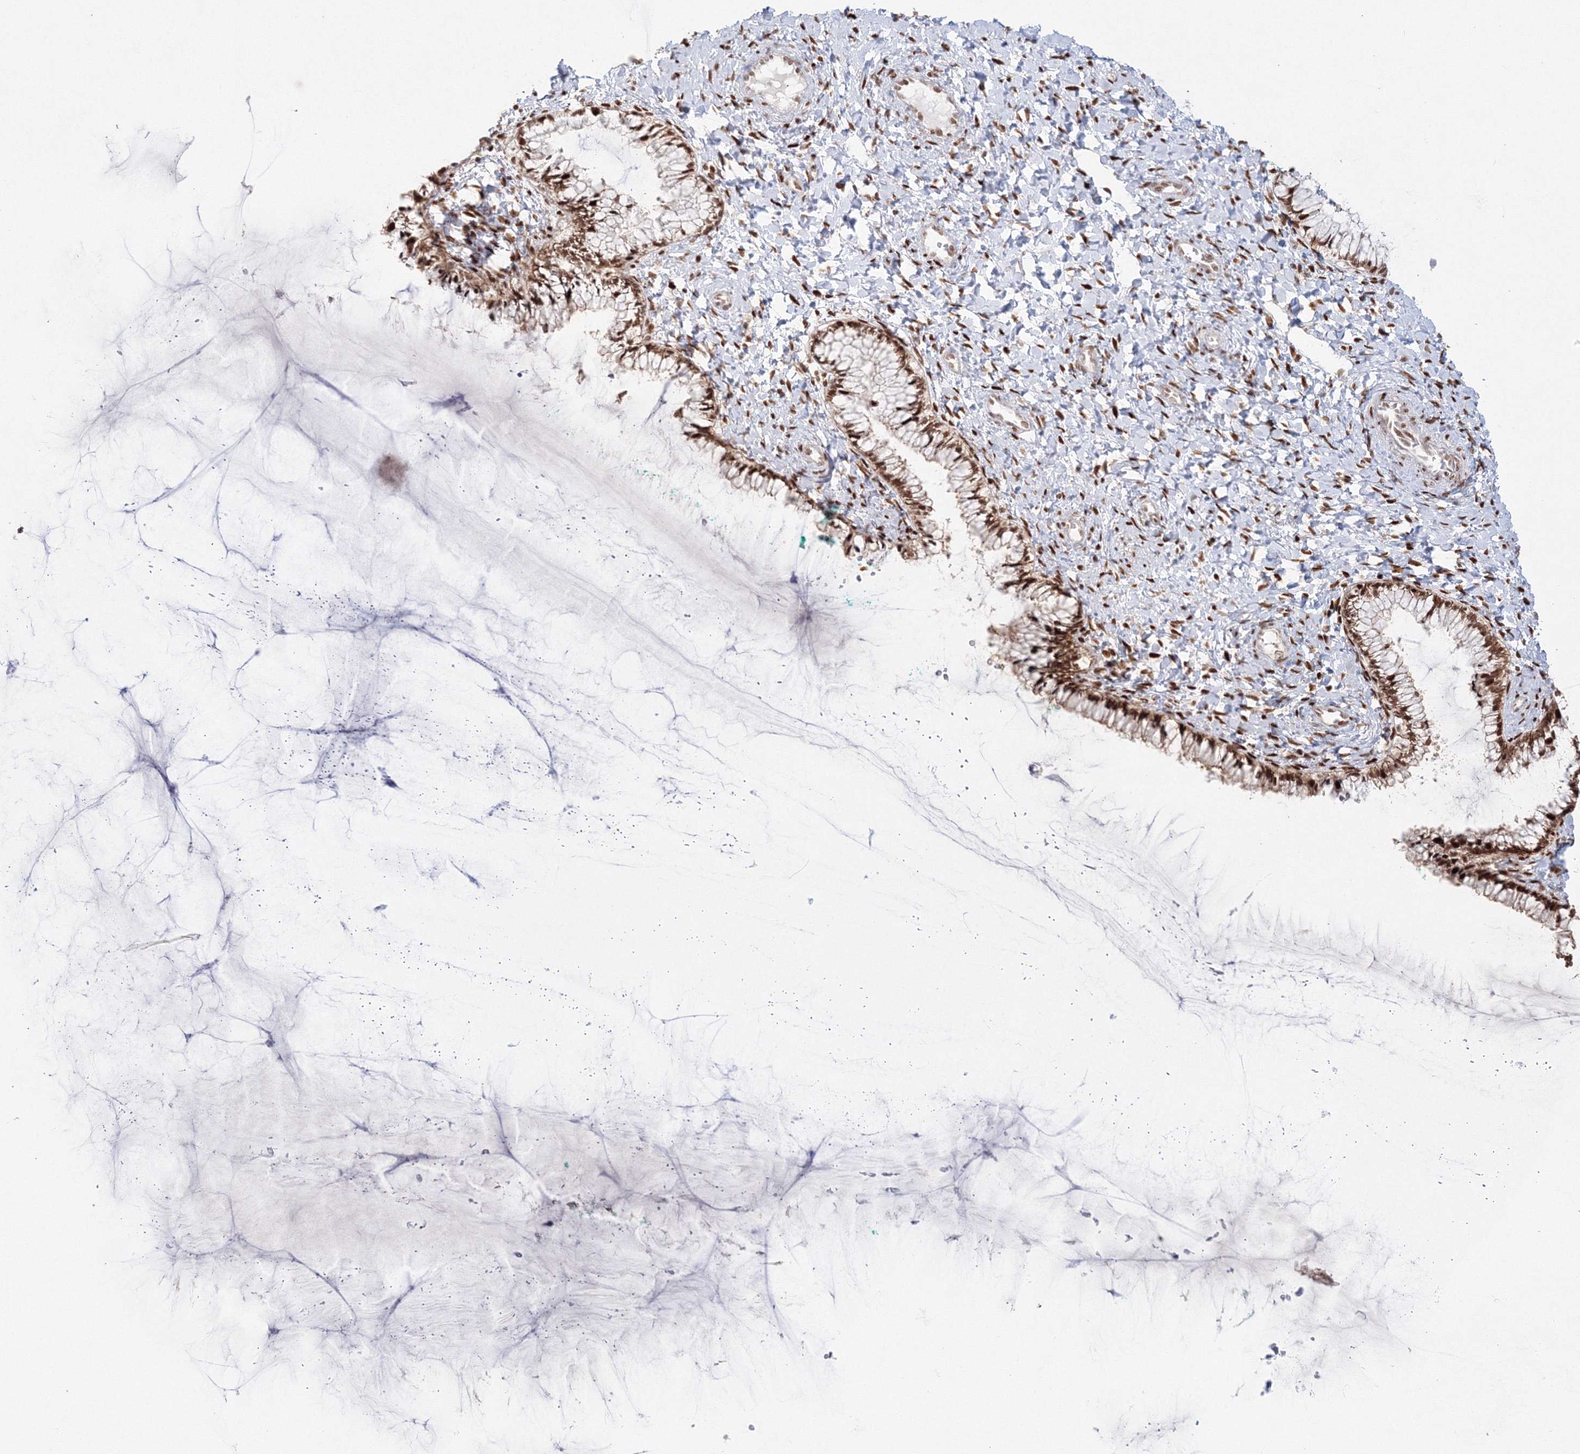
{"staining": {"intensity": "moderate", "quantity": ">75%", "location": "nuclear"}, "tissue": "cervix", "cell_type": "Glandular cells", "image_type": "normal", "snomed": [{"axis": "morphology", "description": "Normal tissue, NOS"}, {"axis": "morphology", "description": "Adenocarcinoma, NOS"}, {"axis": "topography", "description": "Cervix"}], "caption": "Immunohistochemical staining of unremarkable cervix shows >75% levels of moderate nuclear protein positivity in about >75% of glandular cells.", "gene": "LIG1", "patient": {"sex": "female", "age": 29}}